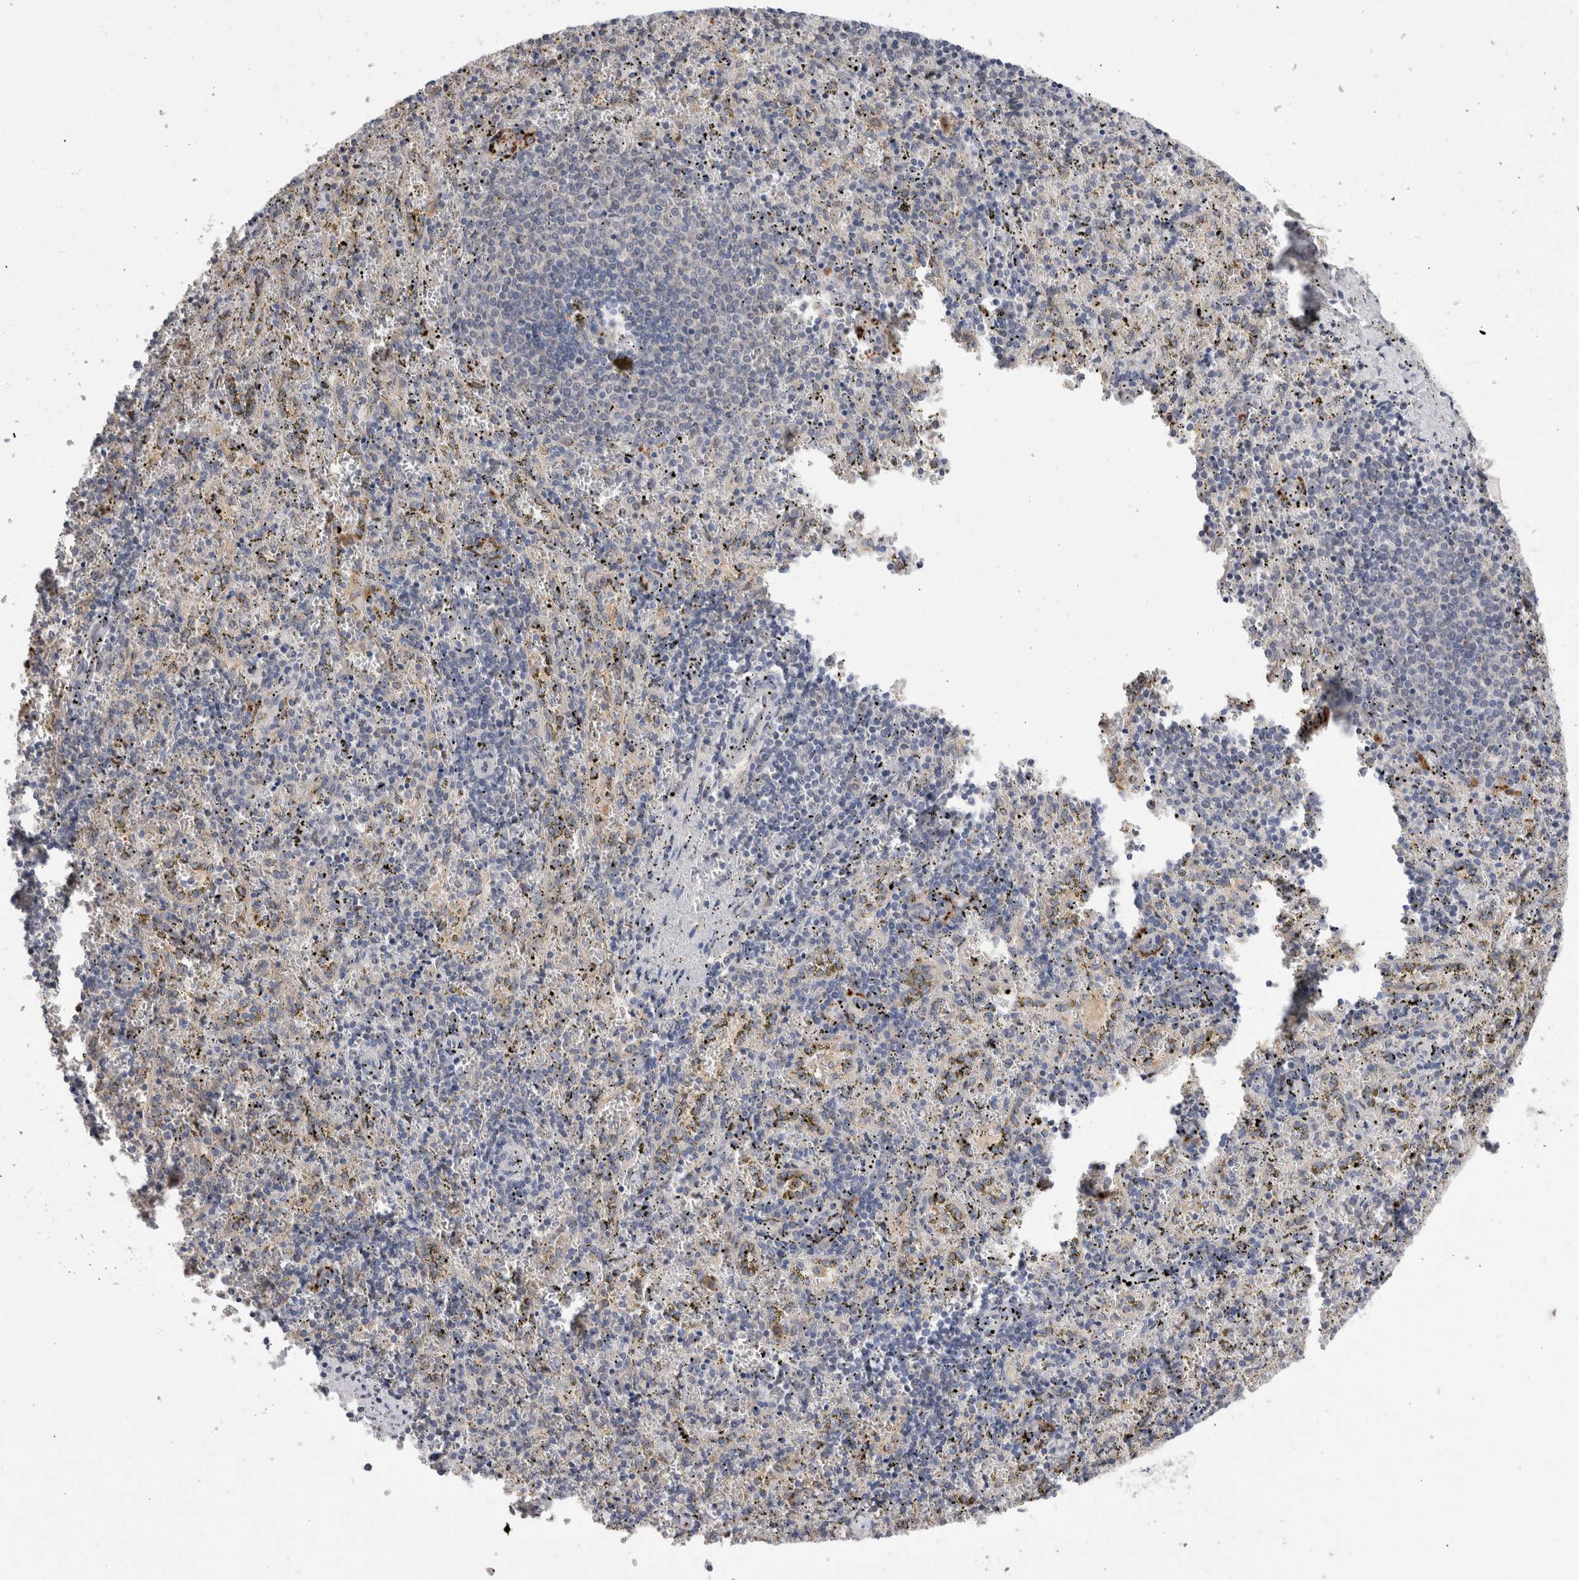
{"staining": {"intensity": "weak", "quantity": "<25%", "location": "cytoplasmic/membranous"}, "tissue": "spleen", "cell_type": "Cells in red pulp", "image_type": "normal", "snomed": [{"axis": "morphology", "description": "Normal tissue, NOS"}, {"axis": "topography", "description": "Spleen"}], "caption": "Immunohistochemical staining of benign spleen exhibits no significant expression in cells in red pulp.", "gene": "MRPL37", "patient": {"sex": "male", "age": 11}}